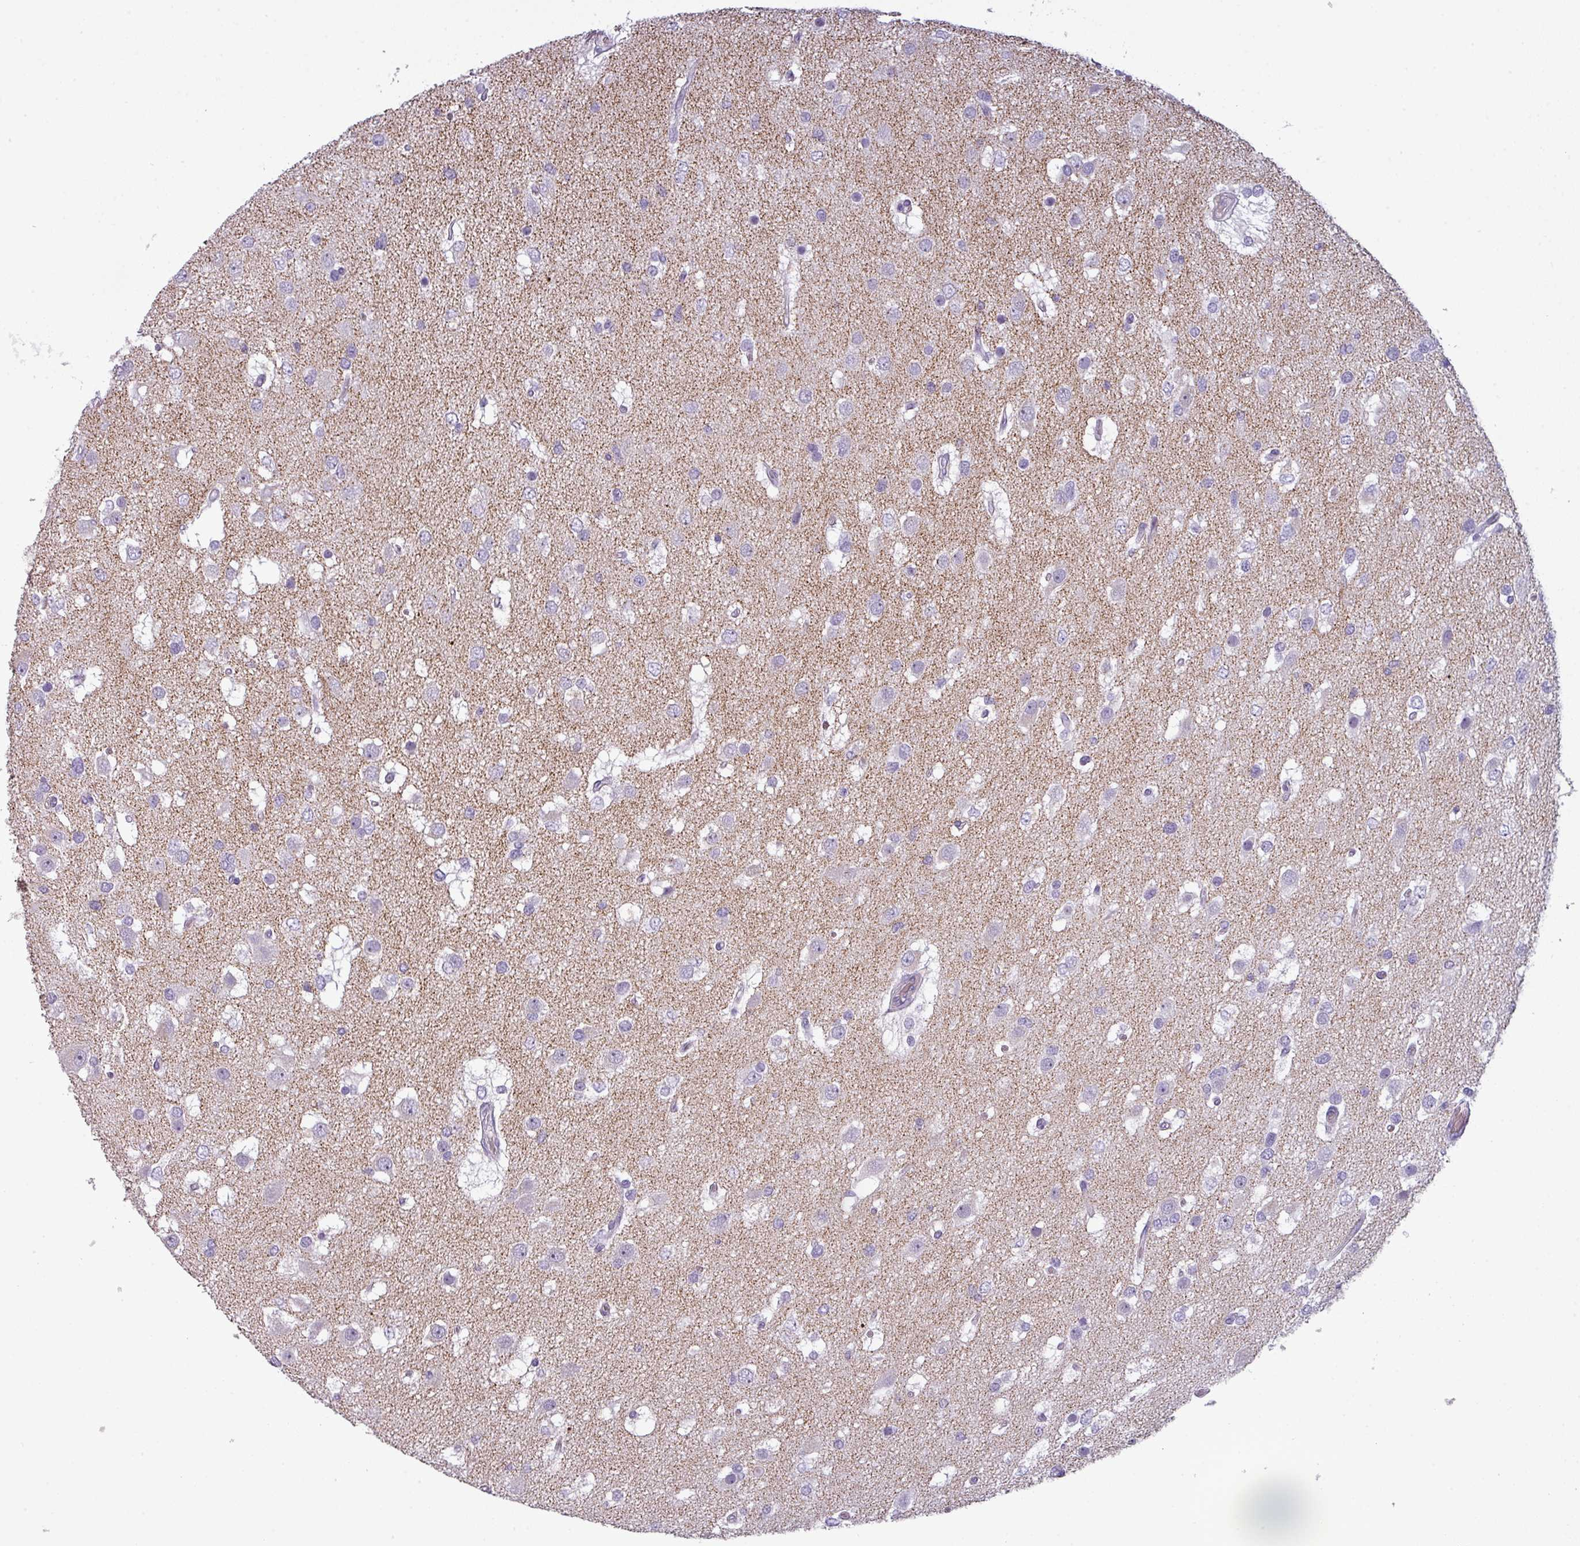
{"staining": {"intensity": "negative", "quantity": "none", "location": "none"}, "tissue": "glioma", "cell_type": "Tumor cells", "image_type": "cancer", "snomed": [{"axis": "morphology", "description": "Glioma, malignant, High grade"}, {"axis": "topography", "description": "Brain"}], "caption": "DAB immunohistochemical staining of human glioma displays no significant expression in tumor cells.", "gene": "AREL1", "patient": {"sex": "male", "age": 53}}